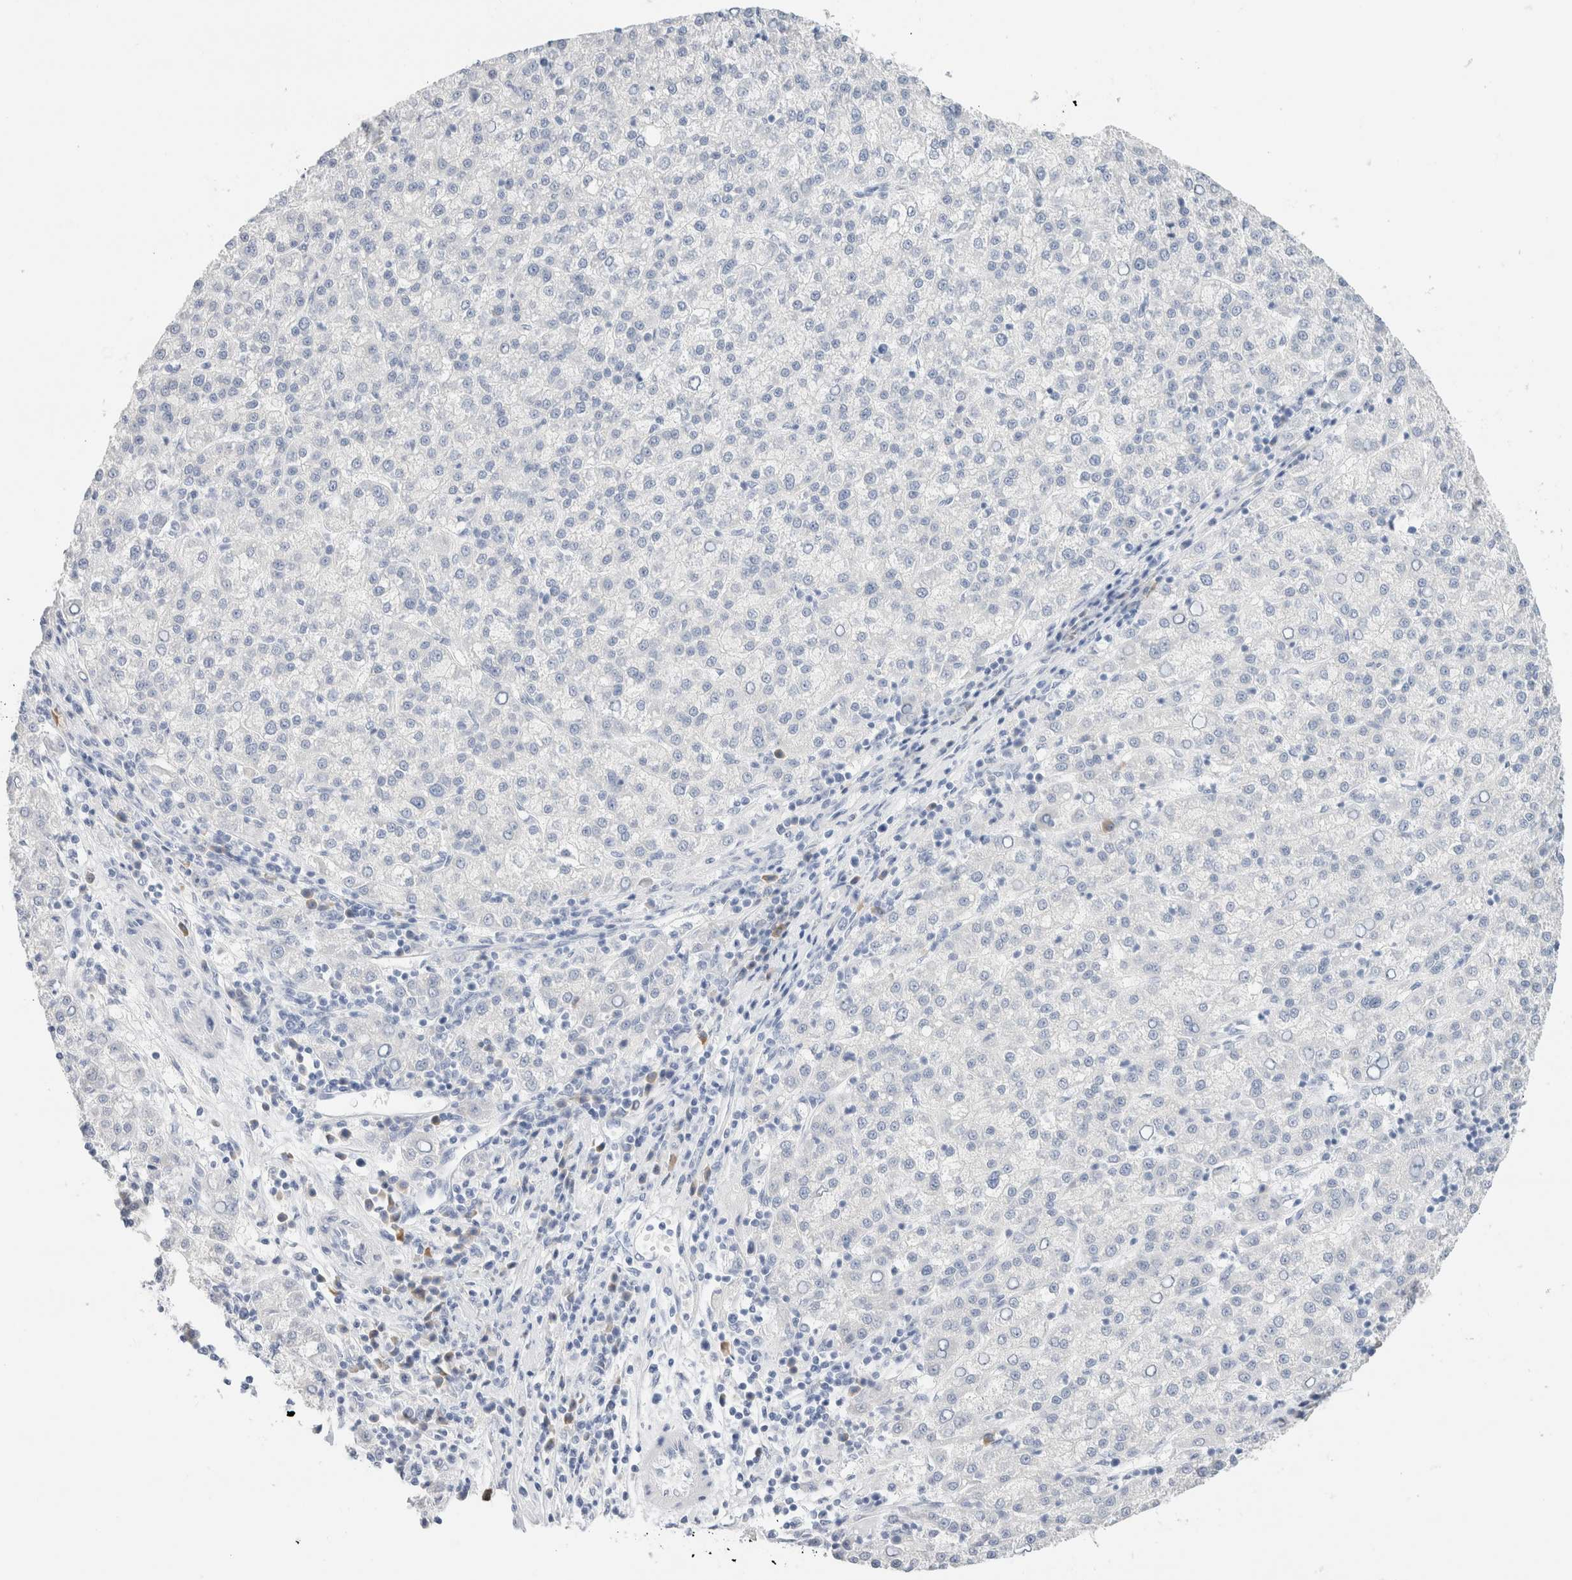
{"staining": {"intensity": "negative", "quantity": "none", "location": "none"}, "tissue": "liver cancer", "cell_type": "Tumor cells", "image_type": "cancer", "snomed": [{"axis": "morphology", "description": "Carcinoma, Hepatocellular, NOS"}, {"axis": "topography", "description": "Liver"}], "caption": "DAB (3,3'-diaminobenzidine) immunohistochemical staining of human hepatocellular carcinoma (liver) reveals no significant expression in tumor cells.", "gene": "GADD45G", "patient": {"sex": "female", "age": 58}}